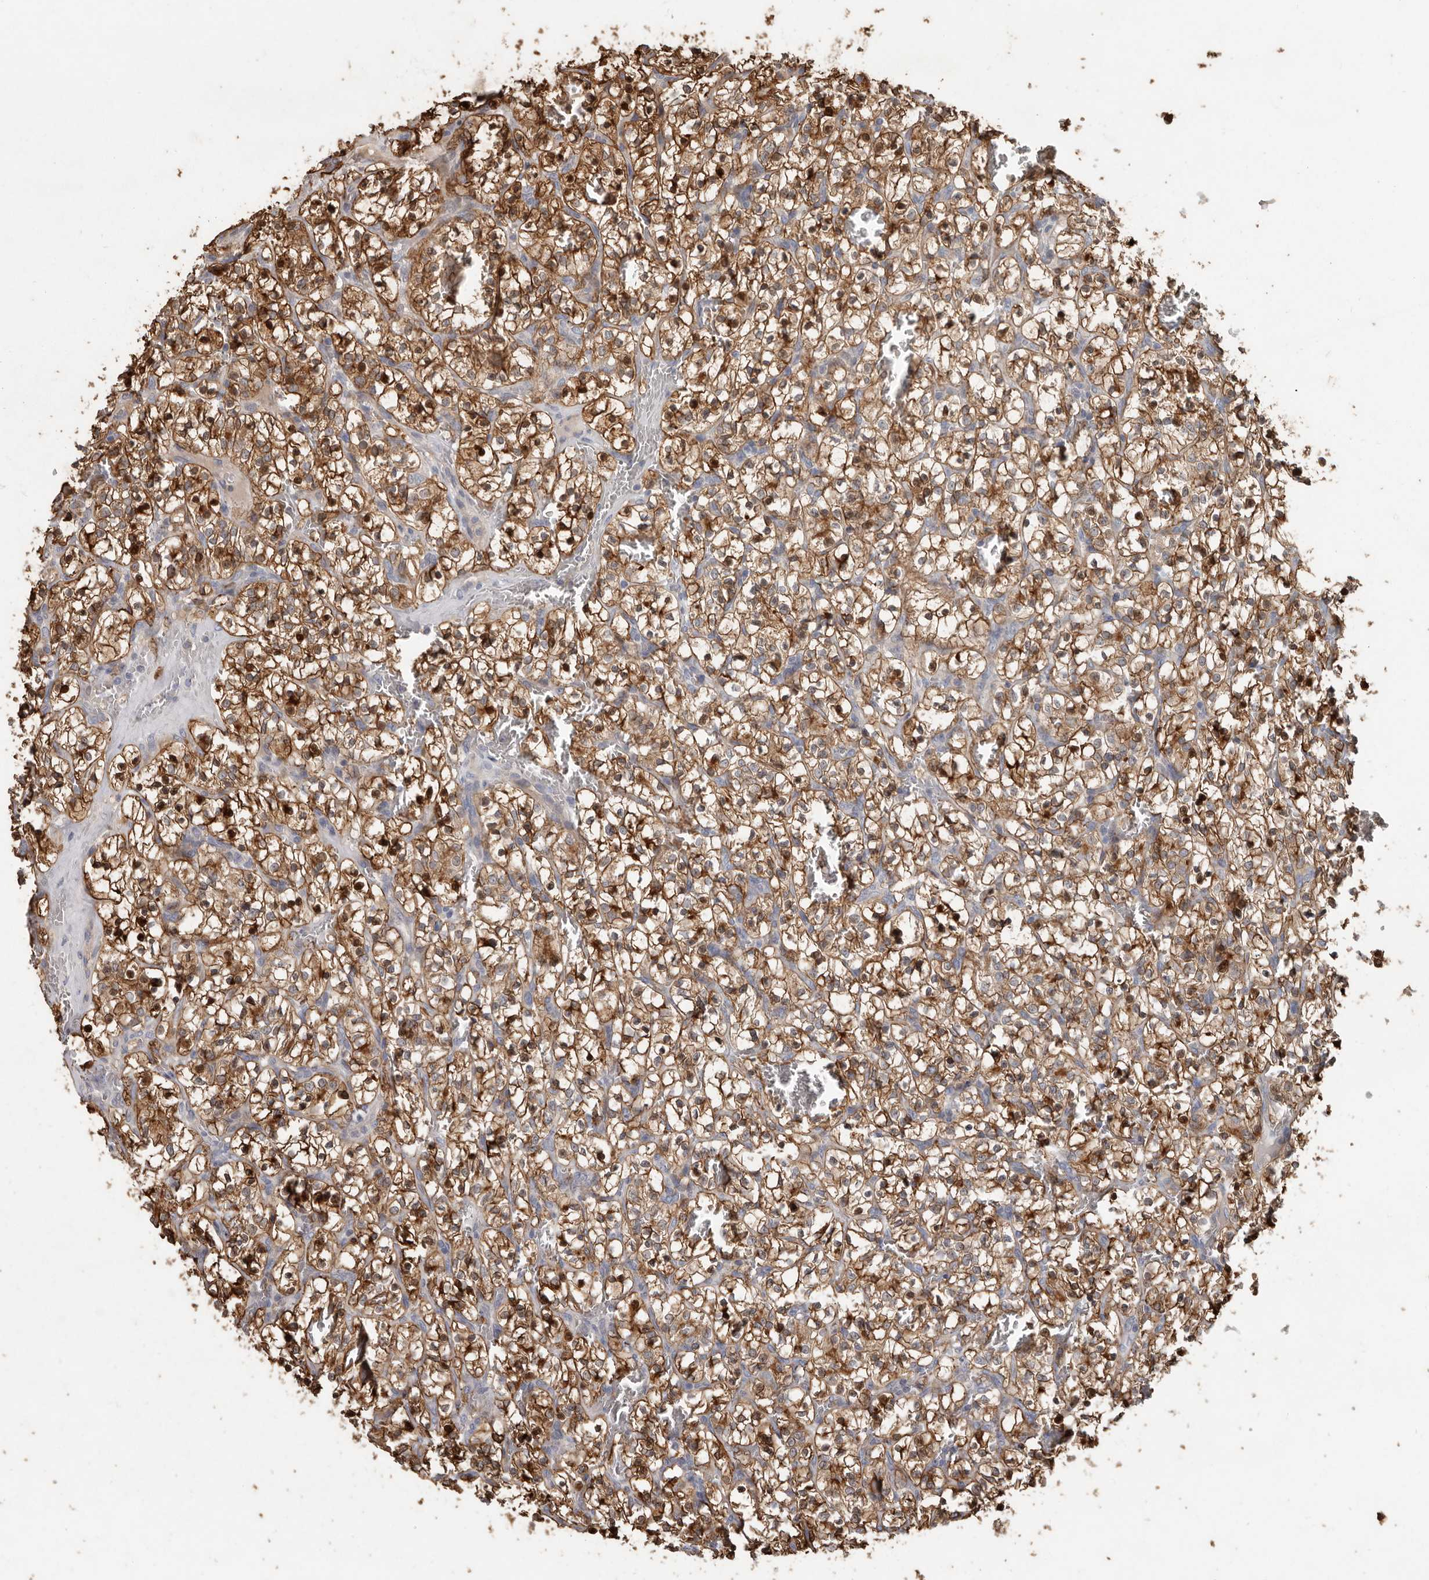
{"staining": {"intensity": "moderate", "quantity": ">75%", "location": "cytoplasmic/membranous,nuclear"}, "tissue": "renal cancer", "cell_type": "Tumor cells", "image_type": "cancer", "snomed": [{"axis": "morphology", "description": "Adenocarcinoma, NOS"}, {"axis": "topography", "description": "Kidney"}], "caption": "IHC (DAB) staining of human renal cancer (adenocarcinoma) demonstrates moderate cytoplasmic/membranous and nuclear protein staining in about >75% of tumor cells.", "gene": "KIF26B", "patient": {"sex": "female", "age": 57}}